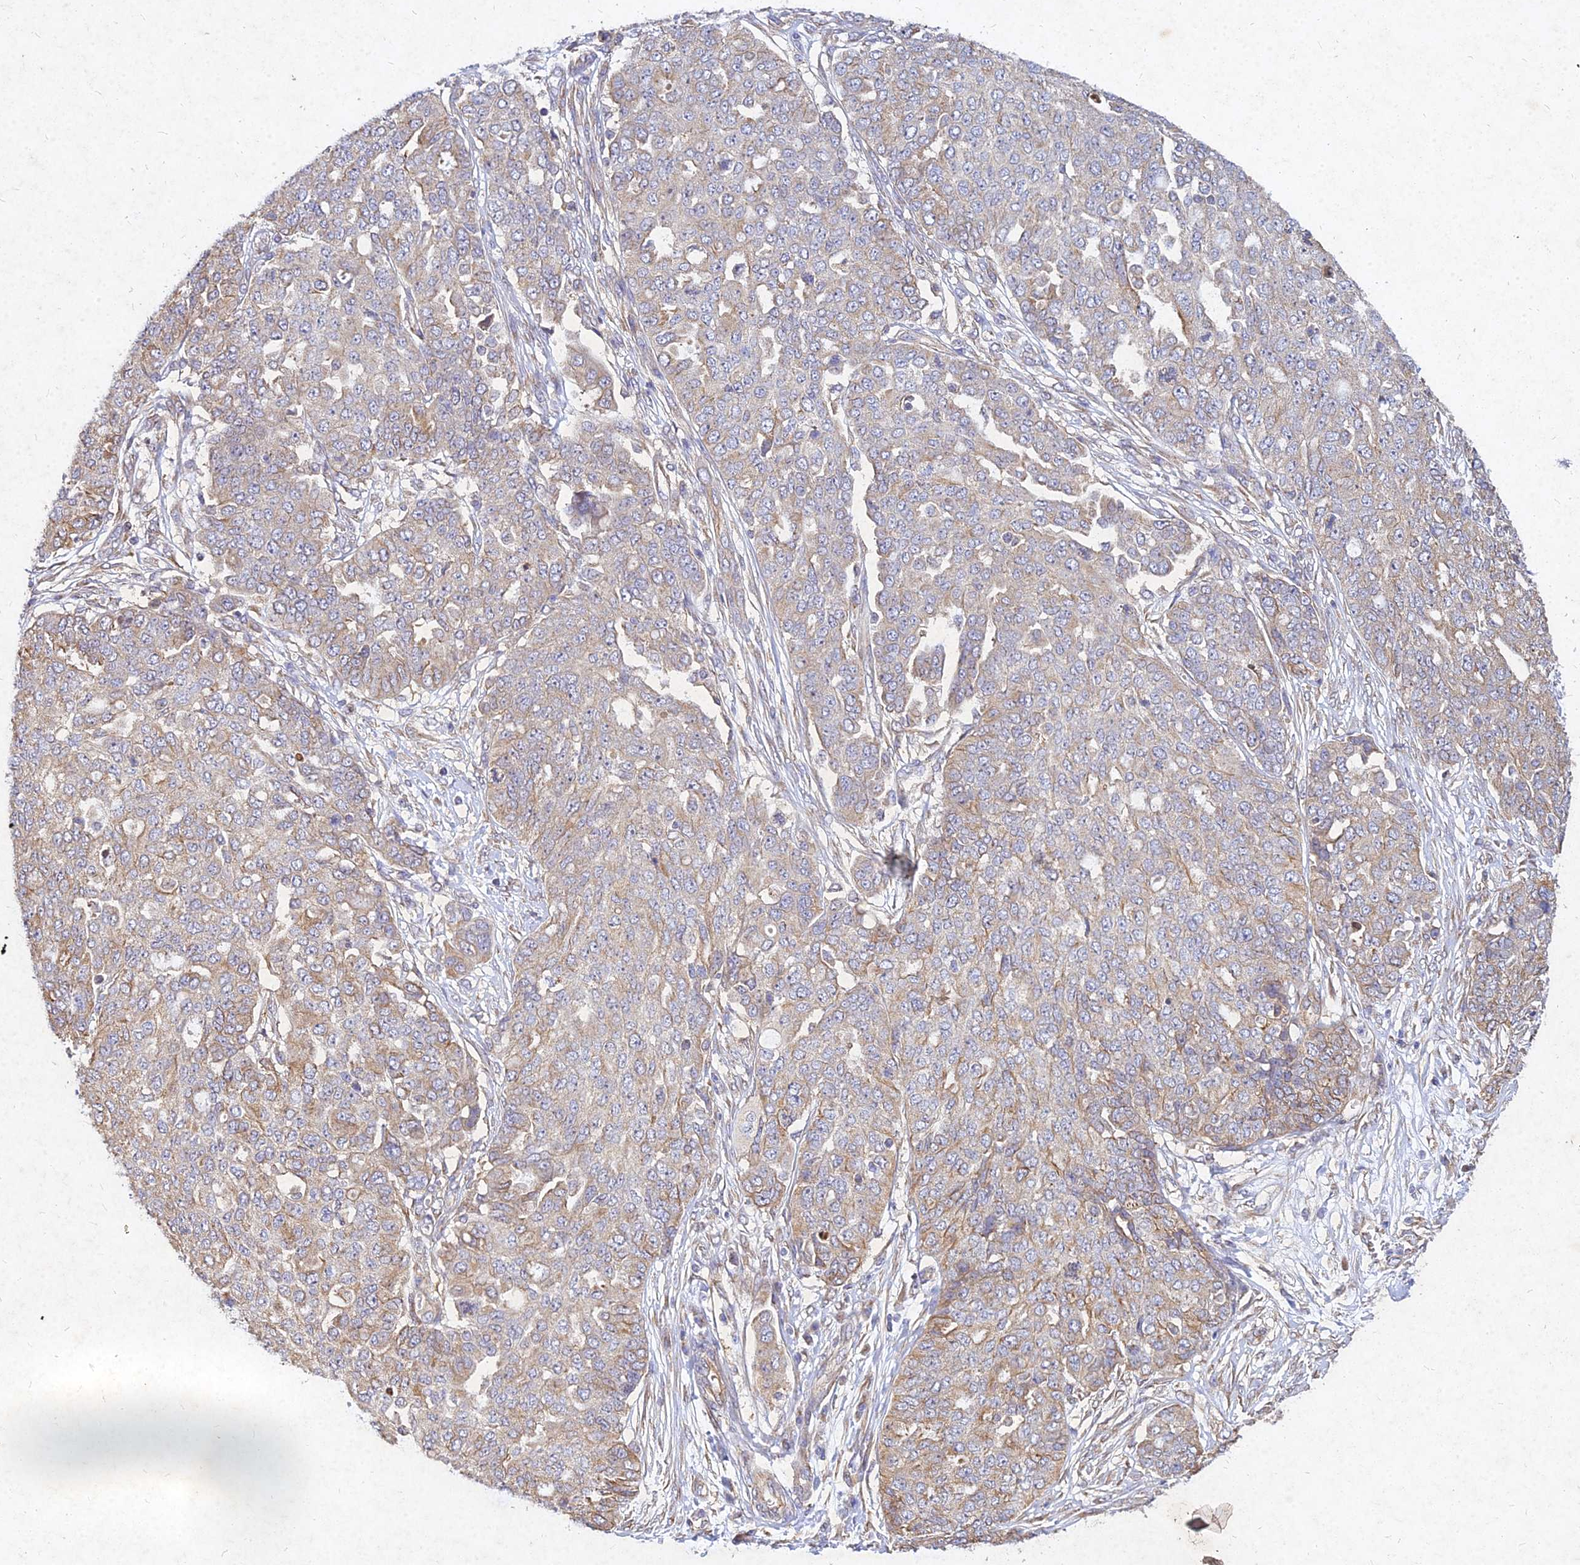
{"staining": {"intensity": "moderate", "quantity": "<25%", "location": "cytoplasmic/membranous"}, "tissue": "ovarian cancer", "cell_type": "Tumor cells", "image_type": "cancer", "snomed": [{"axis": "morphology", "description": "Cystadenocarcinoma, serous, NOS"}, {"axis": "topography", "description": "Soft tissue"}, {"axis": "topography", "description": "Ovary"}], "caption": "This histopathology image shows ovarian cancer stained with IHC to label a protein in brown. The cytoplasmic/membranous of tumor cells show moderate positivity for the protein. Nuclei are counter-stained blue.", "gene": "SKA1", "patient": {"sex": "female", "age": 57}}